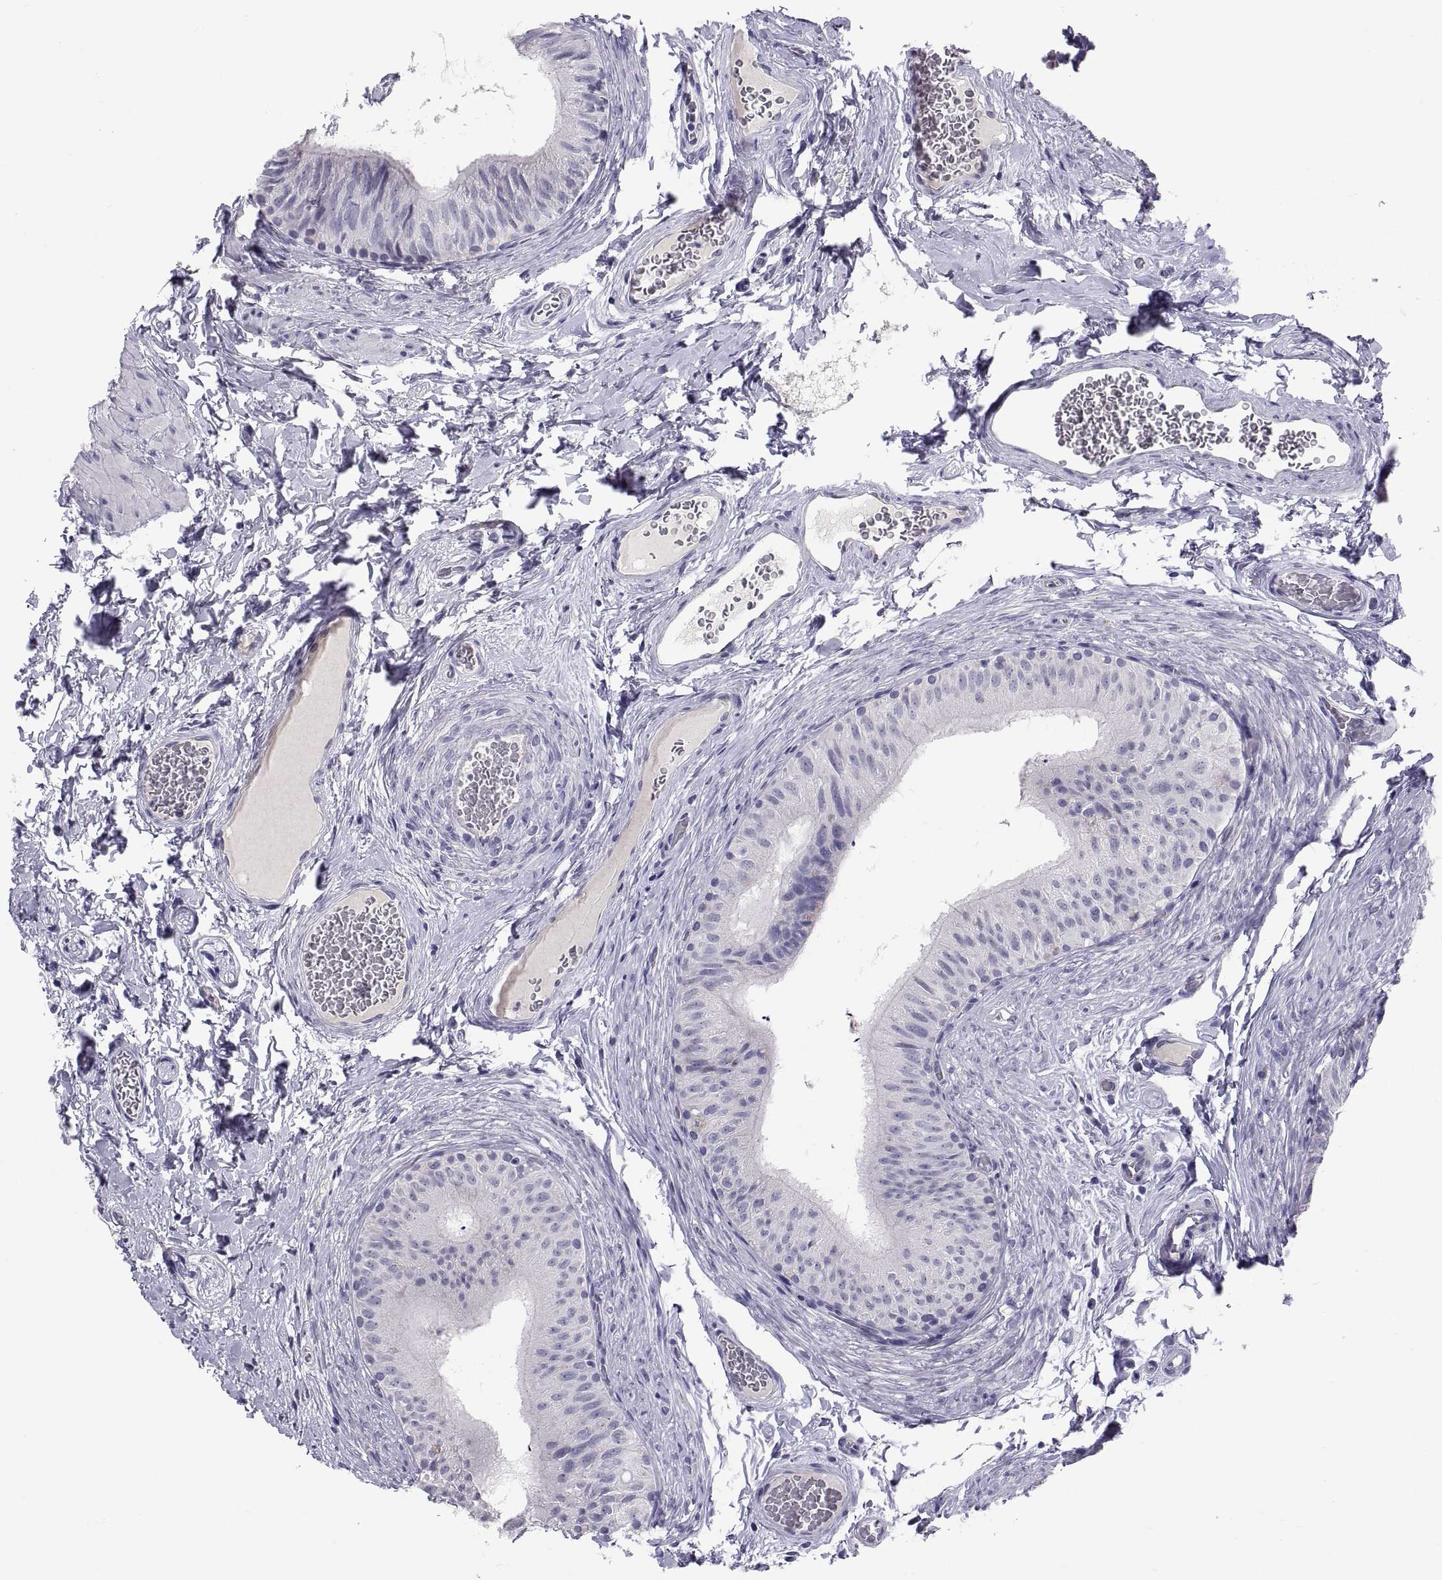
{"staining": {"intensity": "negative", "quantity": "none", "location": "none"}, "tissue": "epididymis", "cell_type": "Glandular cells", "image_type": "normal", "snomed": [{"axis": "morphology", "description": "Normal tissue, NOS"}, {"axis": "topography", "description": "Epididymis"}, {"axis": "topography", "description": "Vas deferens"}], "caption": "Protein analysis of normal epididymis shows no significant staining in glandular cells. (Brightfield microscopy of DAB immunohistochemistry (IHC) at high magnification).", "gene": "TEX13A", "patient": {"sex": "male", "age": 23}}